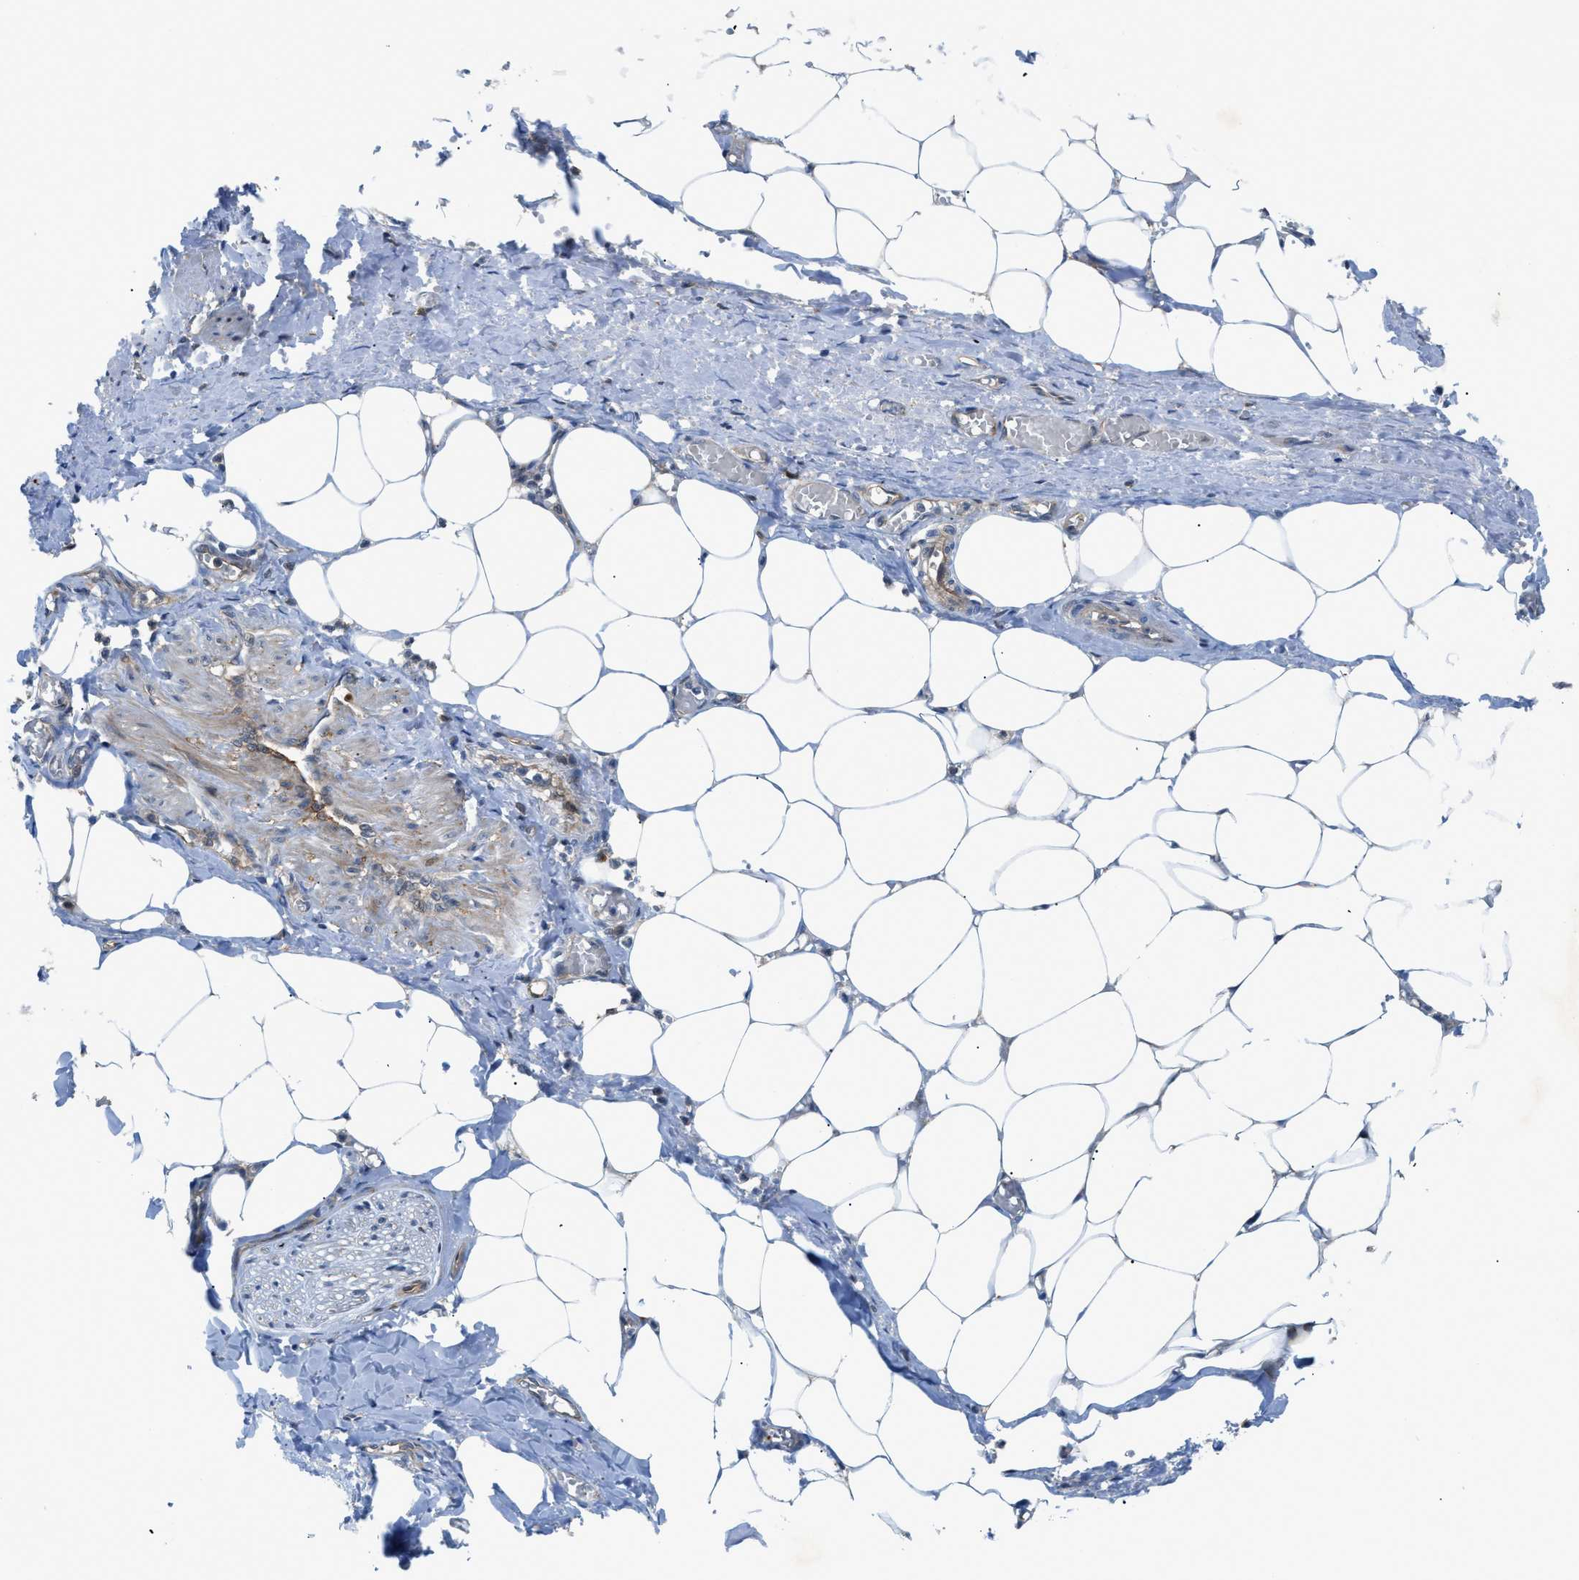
{"staining": {"intensity": "weak", "quantity": "25%-75%", "location": "cytoplasmic/membranous"}, "tissue": "adipose tissue", "cell_type": "Adipocytes", "image_type": "normal", "snomed": [{"axis": "morphology", "description": "Normal tissue, NOS"}, {"axis": "topography", "description": "Soft tissue"}, {"axis": "topography", "description": "Vascular tissue"}], "caption": "Adipose tissue stained with a brown dye reveals weak cytoplasmic/membranous positive expression in about 25%-75% of adipocytes.", "gene": "TRAK2", "patient": {"sex": "female", "age": 35}}